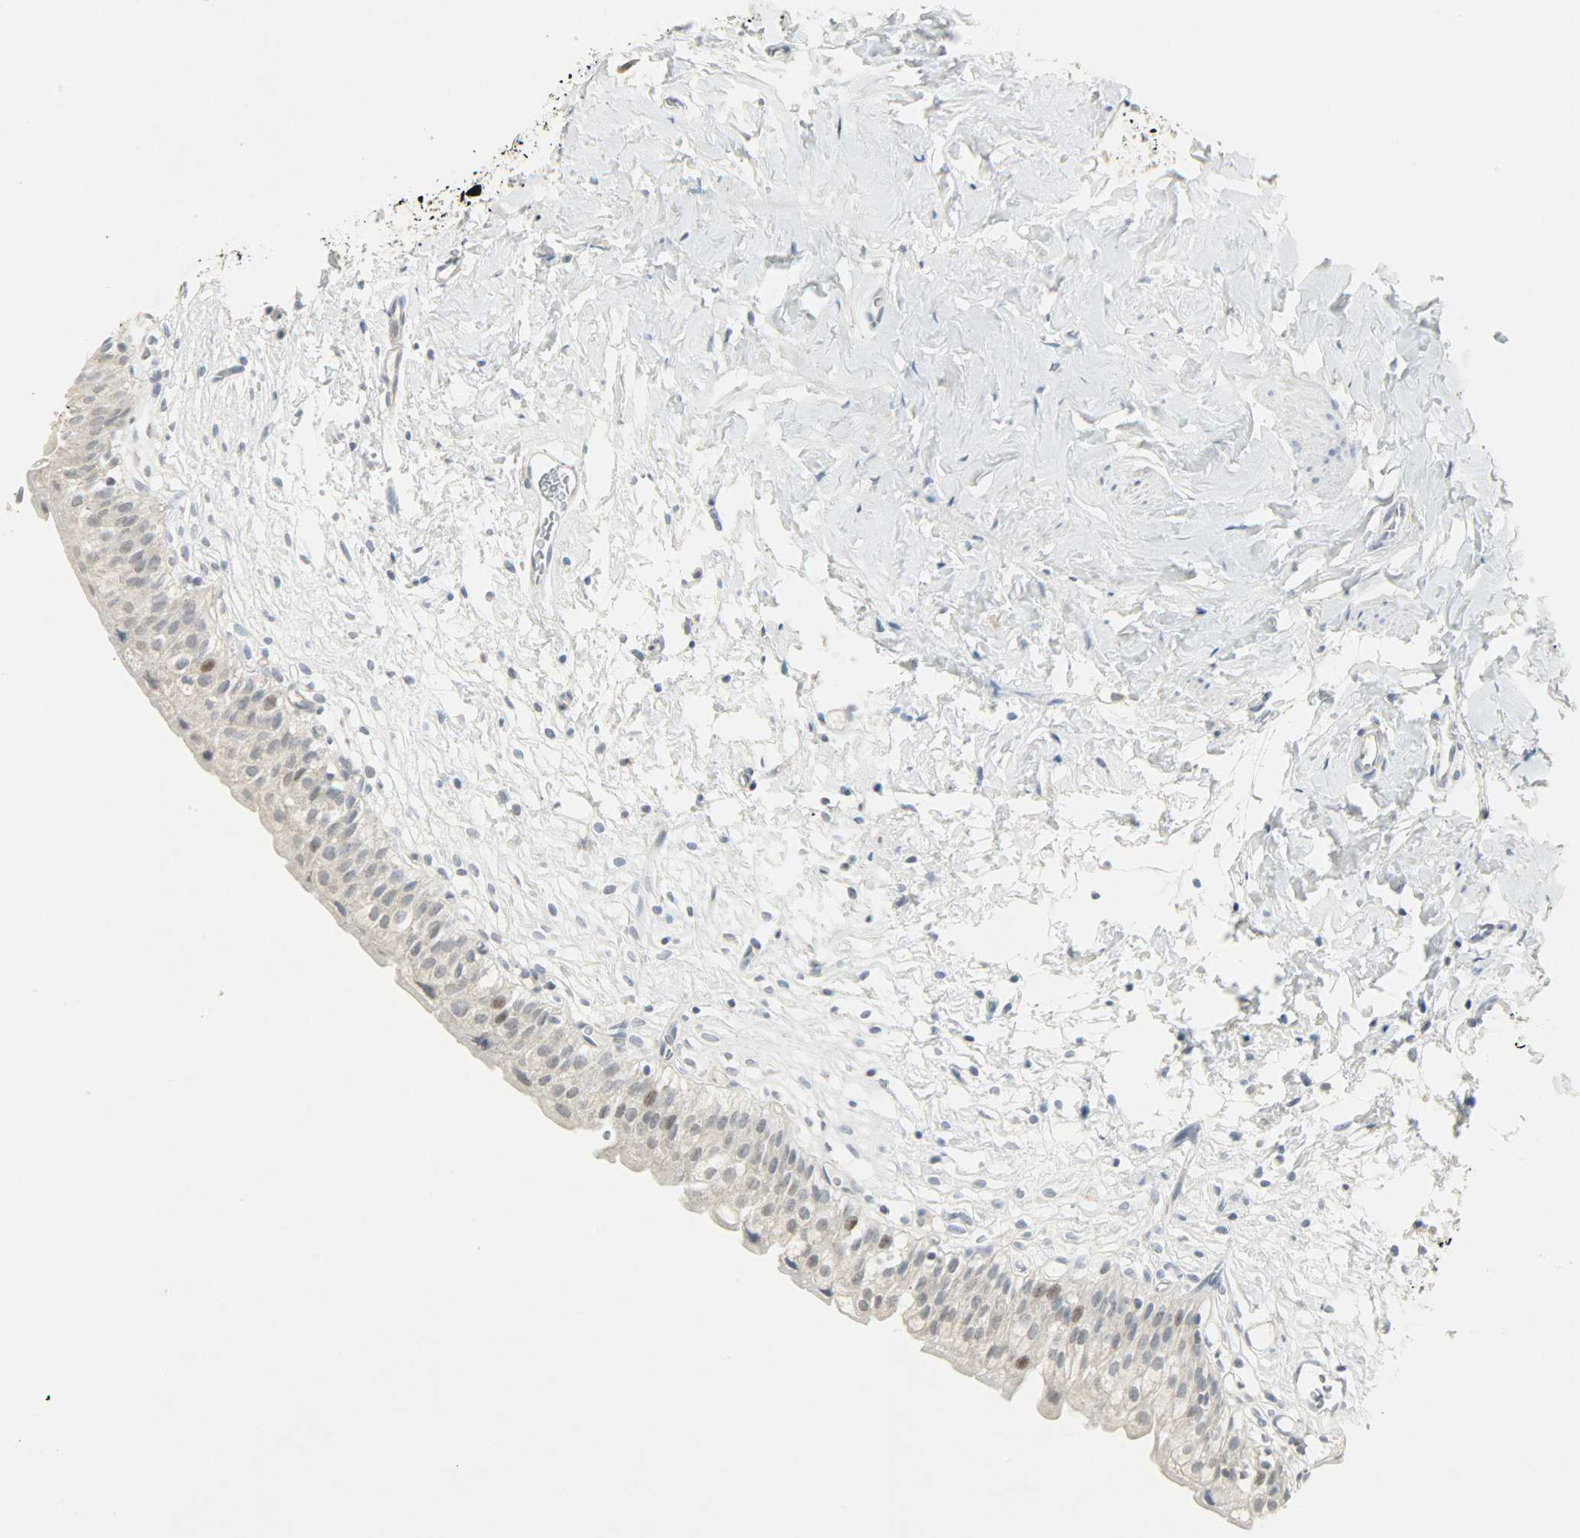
{"staining": {"intensity": "moderate", "quantity": "<25%", "location": "cytoplasmic/membranous,nuclear"}, "tissue": "urinary bladder", "cell_type": "Urothelial cells", "image_type": "normal", "snomed": [{"axis": "morphology", "description": "Normal tissue, NOS"}, {"axis": "topography", "description": "Urinary bladder"}], "caption": "Urinary bladder stained for a protein reveals moderate cytoplasmic/membranous,nuclear positivity in urothelial cells.", "gene": "CAMK4", "patient": {"sex": "female", "age": 80}}